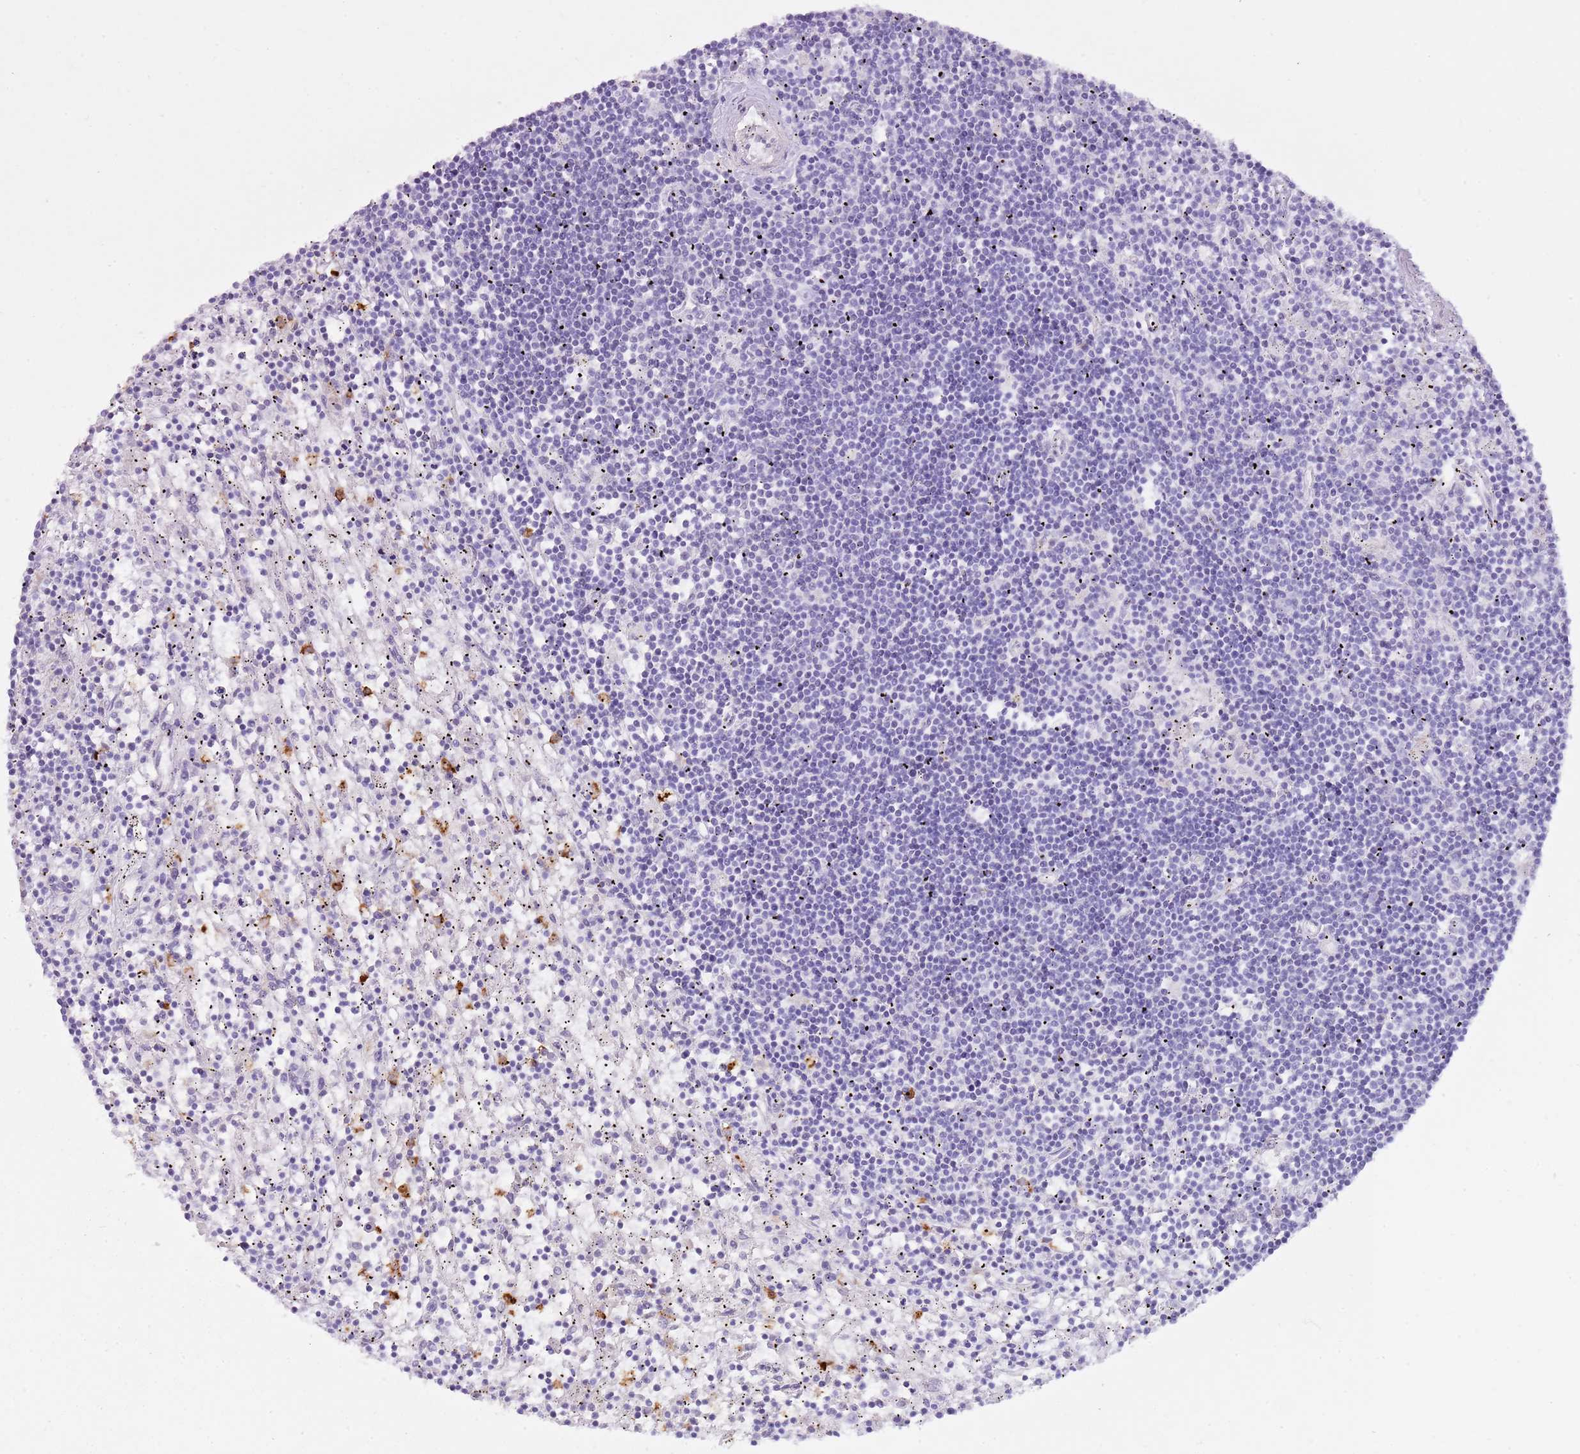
{"staining": {"intensity": "negative", "quantity": "none", "location": "none"}, "tissue": "lymphoma", "cell_type": "Tumor cells", "image_type": "cancer", "snomed": [{"axis": "morphology", "description": "Malignant lymphoma, non-Hodgkin's type, Low grade"}, {"axis": "topography", "description": "Spleen"}], "caption": "The IHC image has no significant positivity in tumor cells of malignant lymphoma, non-Hodgkin's type (low-grade) tissue. Brightfield microscopy of IHC stained with DAB (3,3'-diaminobenzidine) (brown) and hematoxylin (blue), captured at high magnification.", "gene": "CD177", "patient": {"sex": "male", "age": 76}}